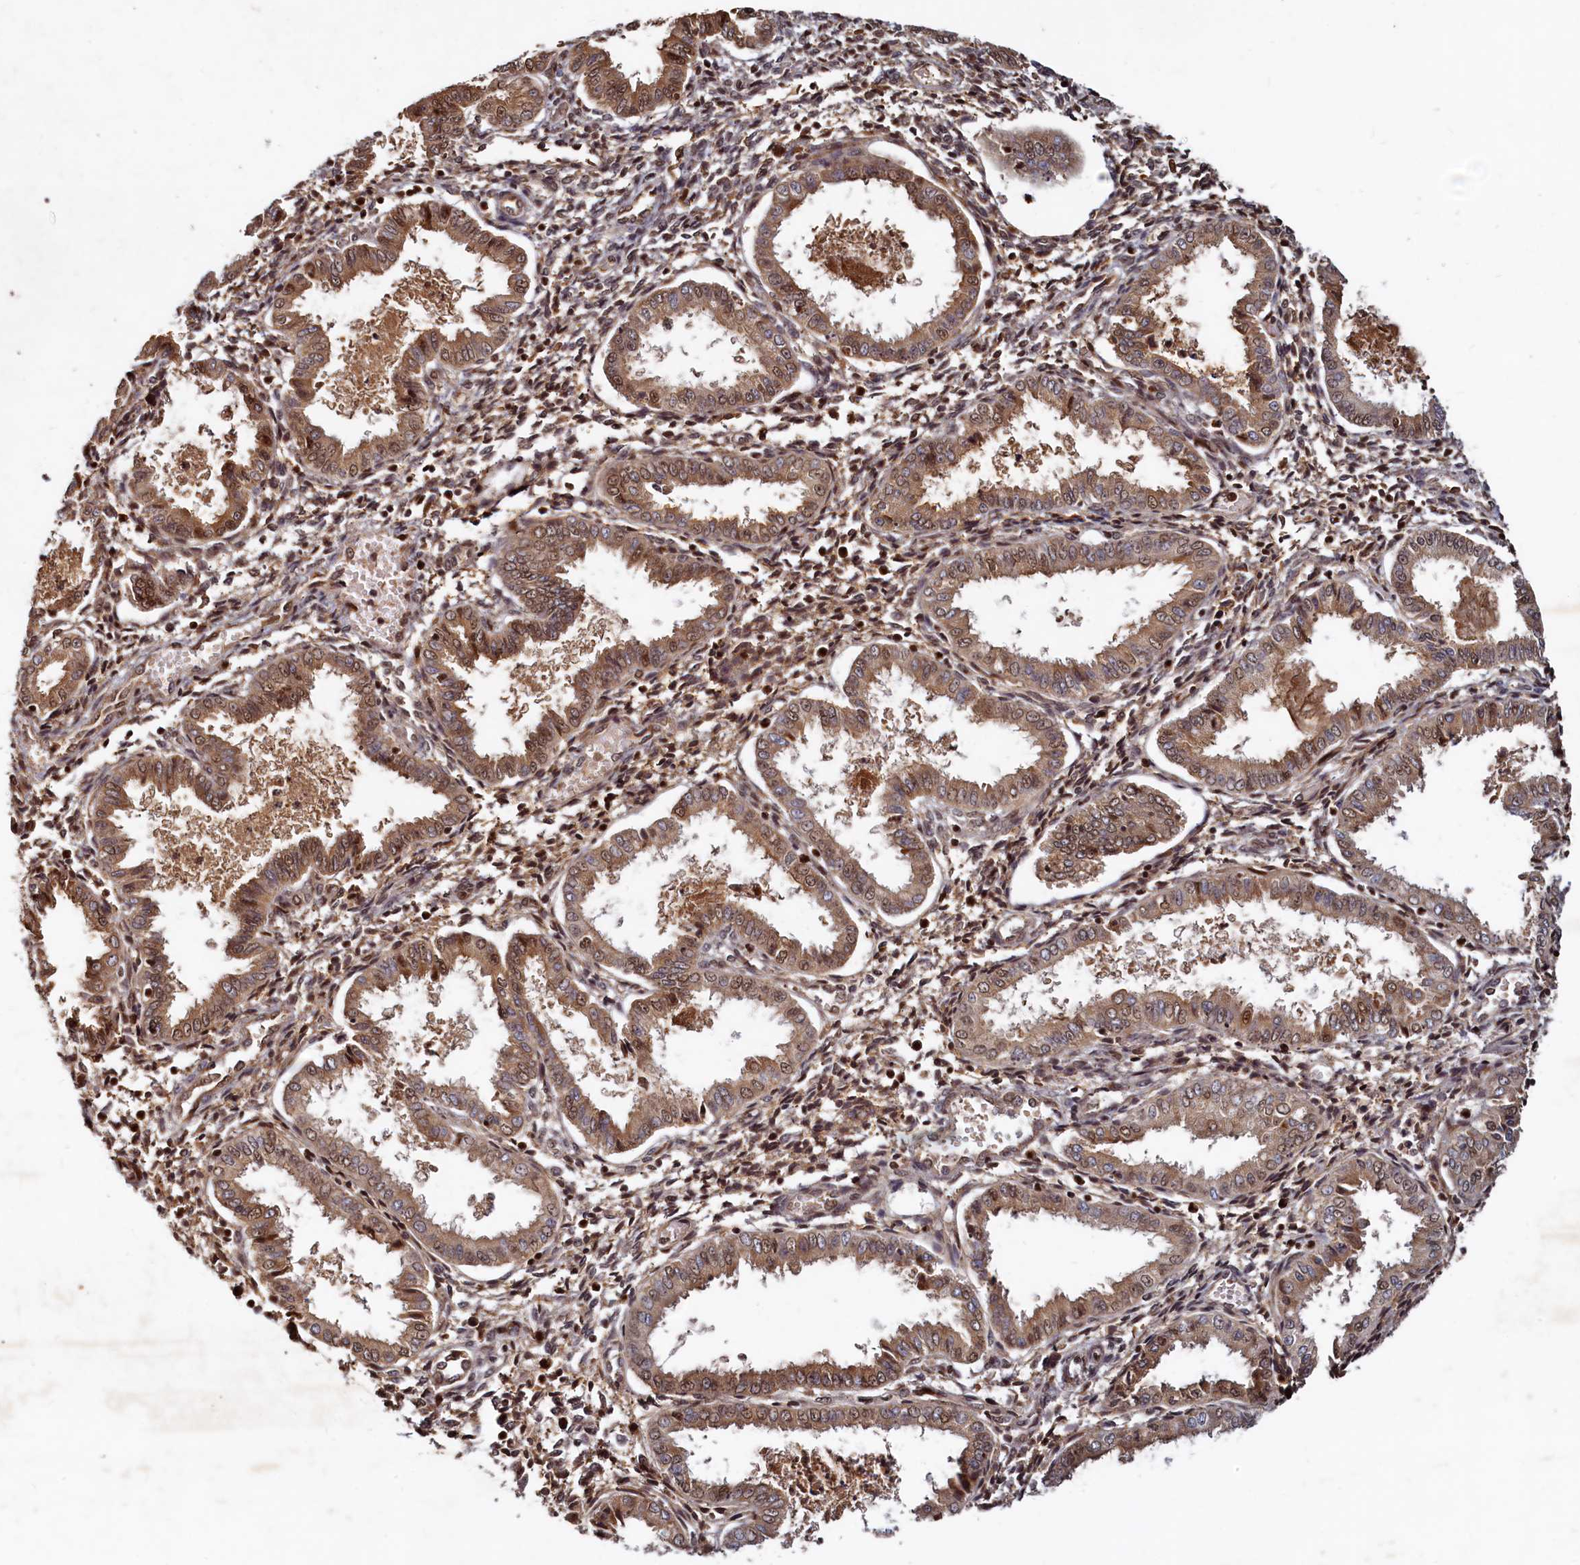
{"staining": {"intensity": "moderate", "quantity": ">75%", "location": "cytoplasmic/membranous,nuclear"}, "tissue": "endometrium", "cell_type": "Cells in endometrial stroma", "image_type": "normal", "snomed": [{"axis": "morphology", "description": "Normal tissue, NOS"}, {"axis": "topography", "description": "Endometrium"}], "caption": "A brown stain labels moderate cytoplasmic/membranous,nuclear staining of a protein in cells in endometrial stroma of unremarkable endometrium. (DAB IHC with brightfield microscopy, high magnification).", "gene": "TRAPPC4", "patient": {"sex": "female", "age": 33}}